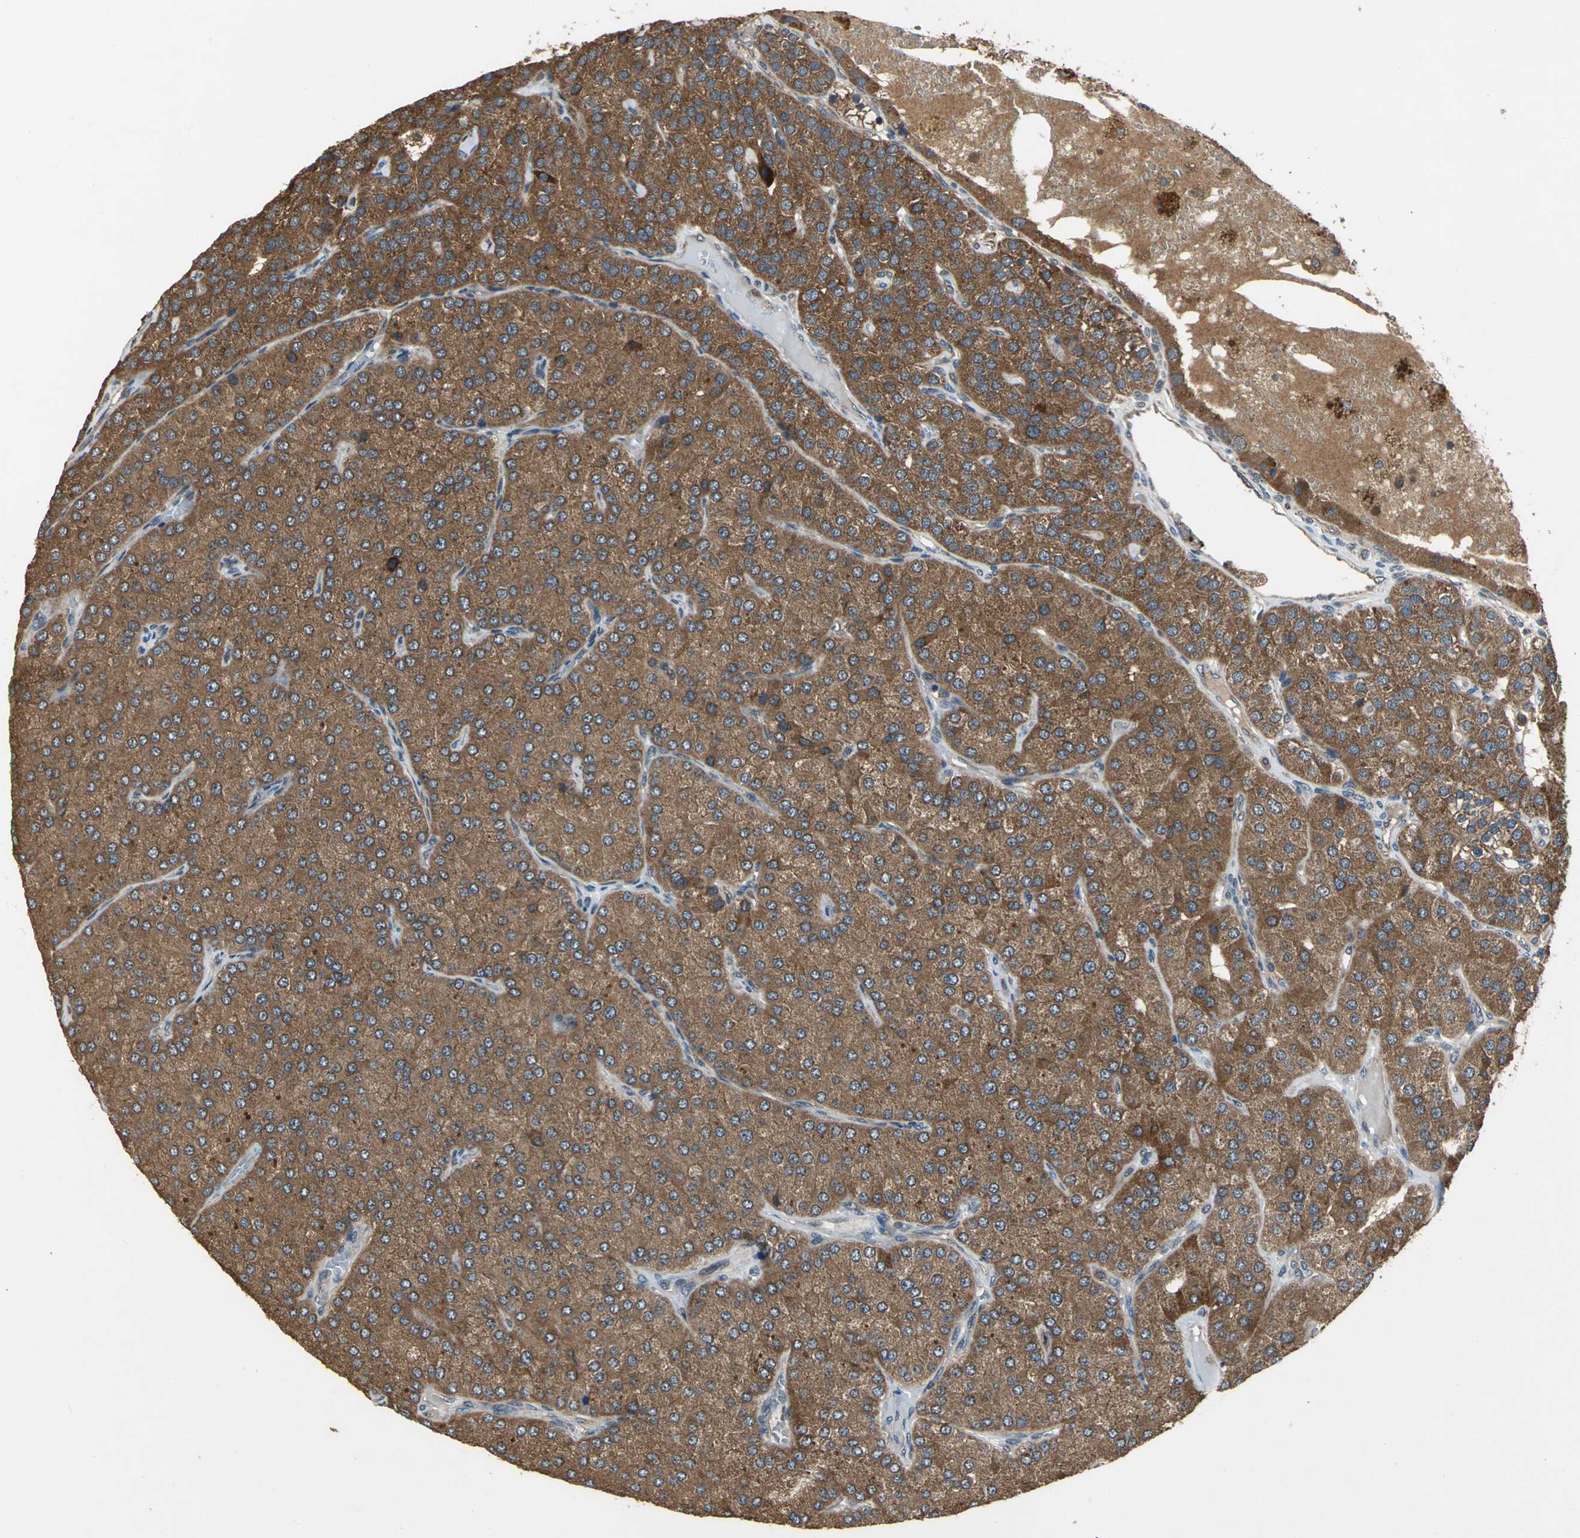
{"staining": {"intensity": "strong", "quantity": ">75%", "location": "cytoplasmic/membranous"}, "tissue": "parathyroid gland", "cell_type": "Glandular cells", "image_type": "normal", "snomed": [{"axis": "morphology", "description": "Normal tissue, NOS"}, {"axis": "morphology", "description": "Adenoma, NOS"}, {"axis": "topography", "description": "Parathyroid gland"}], "caption": "The histopathology image reveals immunohistochemical staining of benign parathyroid gland. There is strong cytoplasmic/membranous expression is identified in about >75% of glandular cells.", "gene": "ZNF608", "patient": {"sex": "female", "age": 86}}